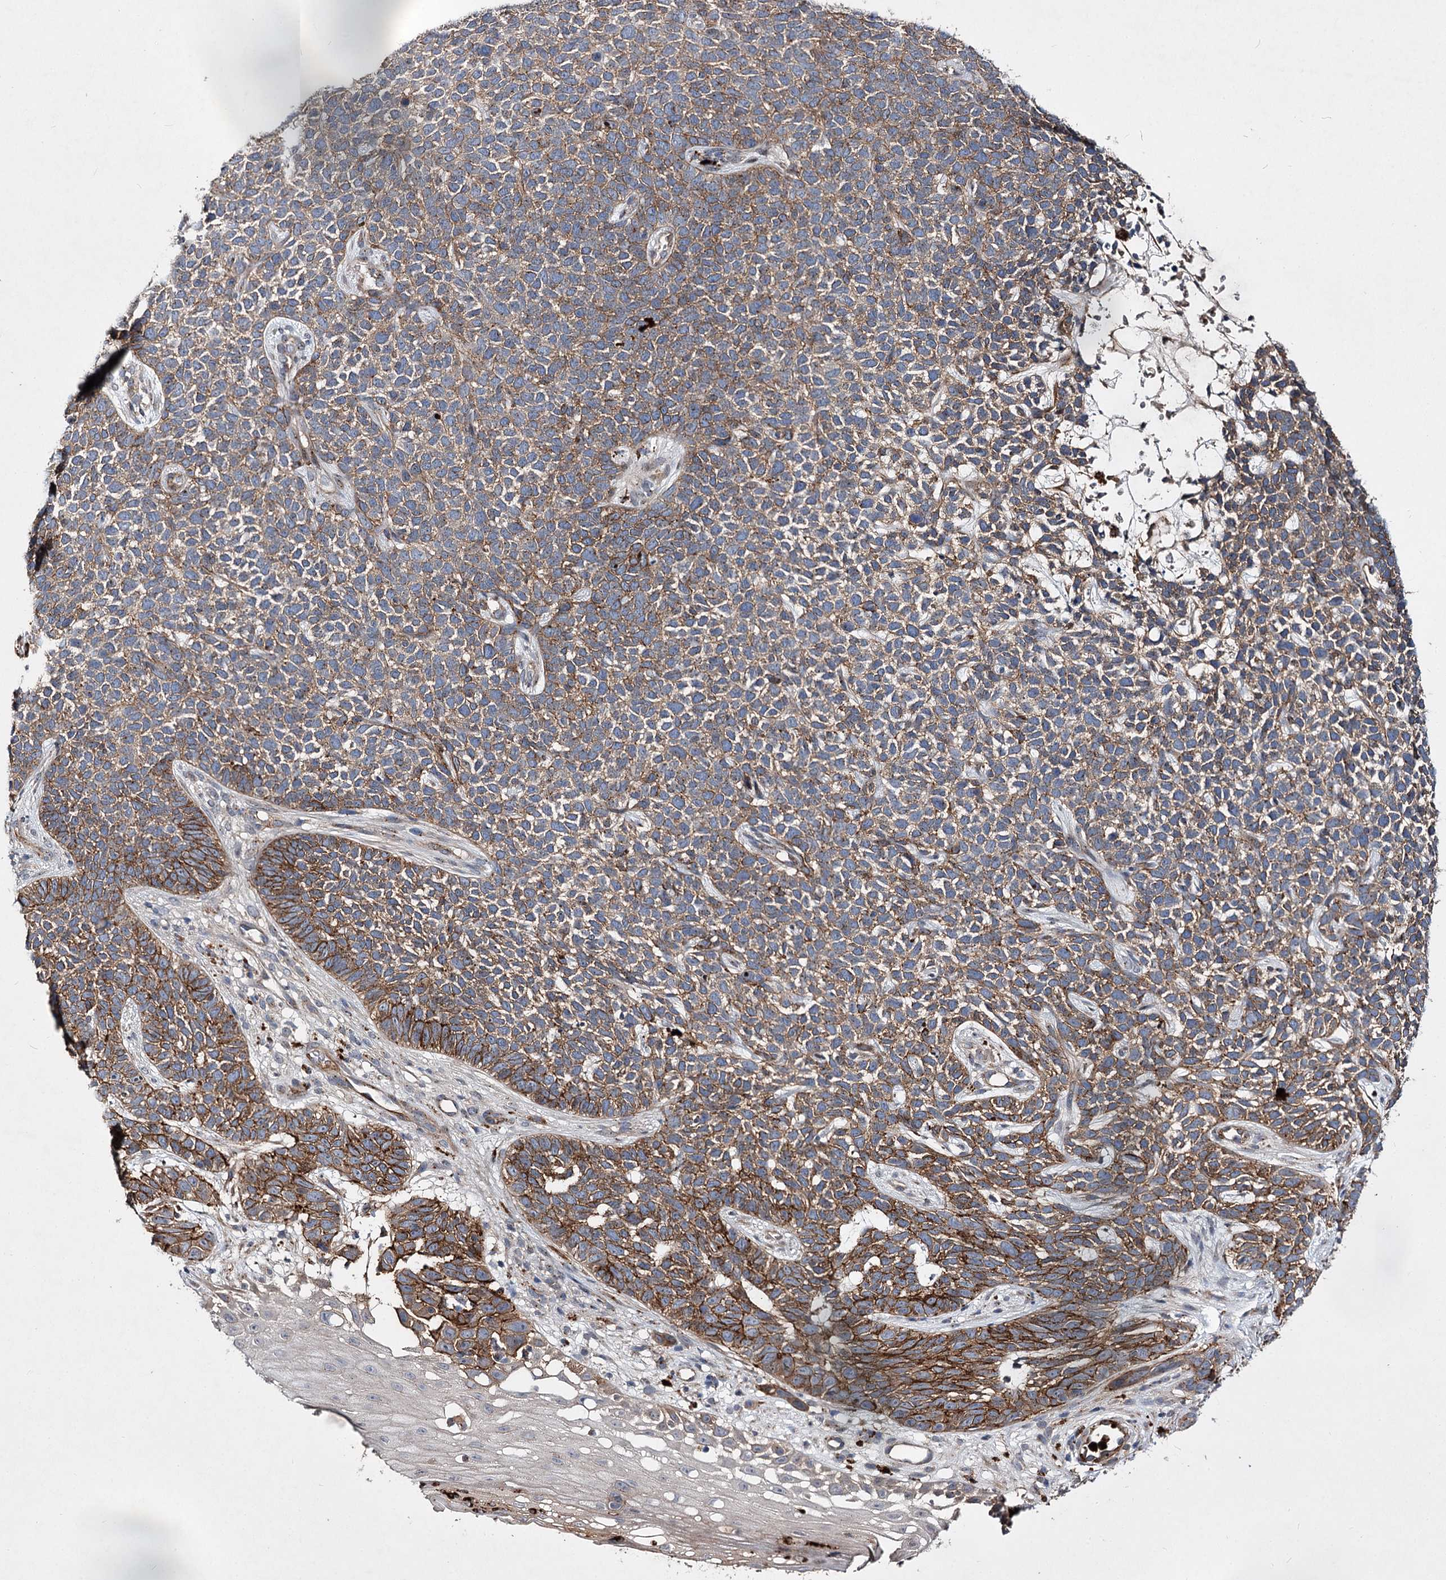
{"staining": {"intensity": "strong", "quantity": ">75%", "location": "cytoplasmic/membranous"}, "tissue": "skin cancer", "cell_type": "Tumor cells", "image_type": "cancer", "snomed": [{"axis": "morphology", "description": "Basal cell carcinoma"}, {"axis": "topography", "description": "Skin"}], "caption": "Protein expression analysis of skin basal cell carcinoma reveals strong cytoplasmic/membranous expression in approximately >75% of tumor cells. The staining is performed using DAB brown chromogen to label protein expression. The nuclei are counter-stained blue using hematoxylin.", "gene": "MINDY3", "patient": {"sex": "female", "age": 84}}